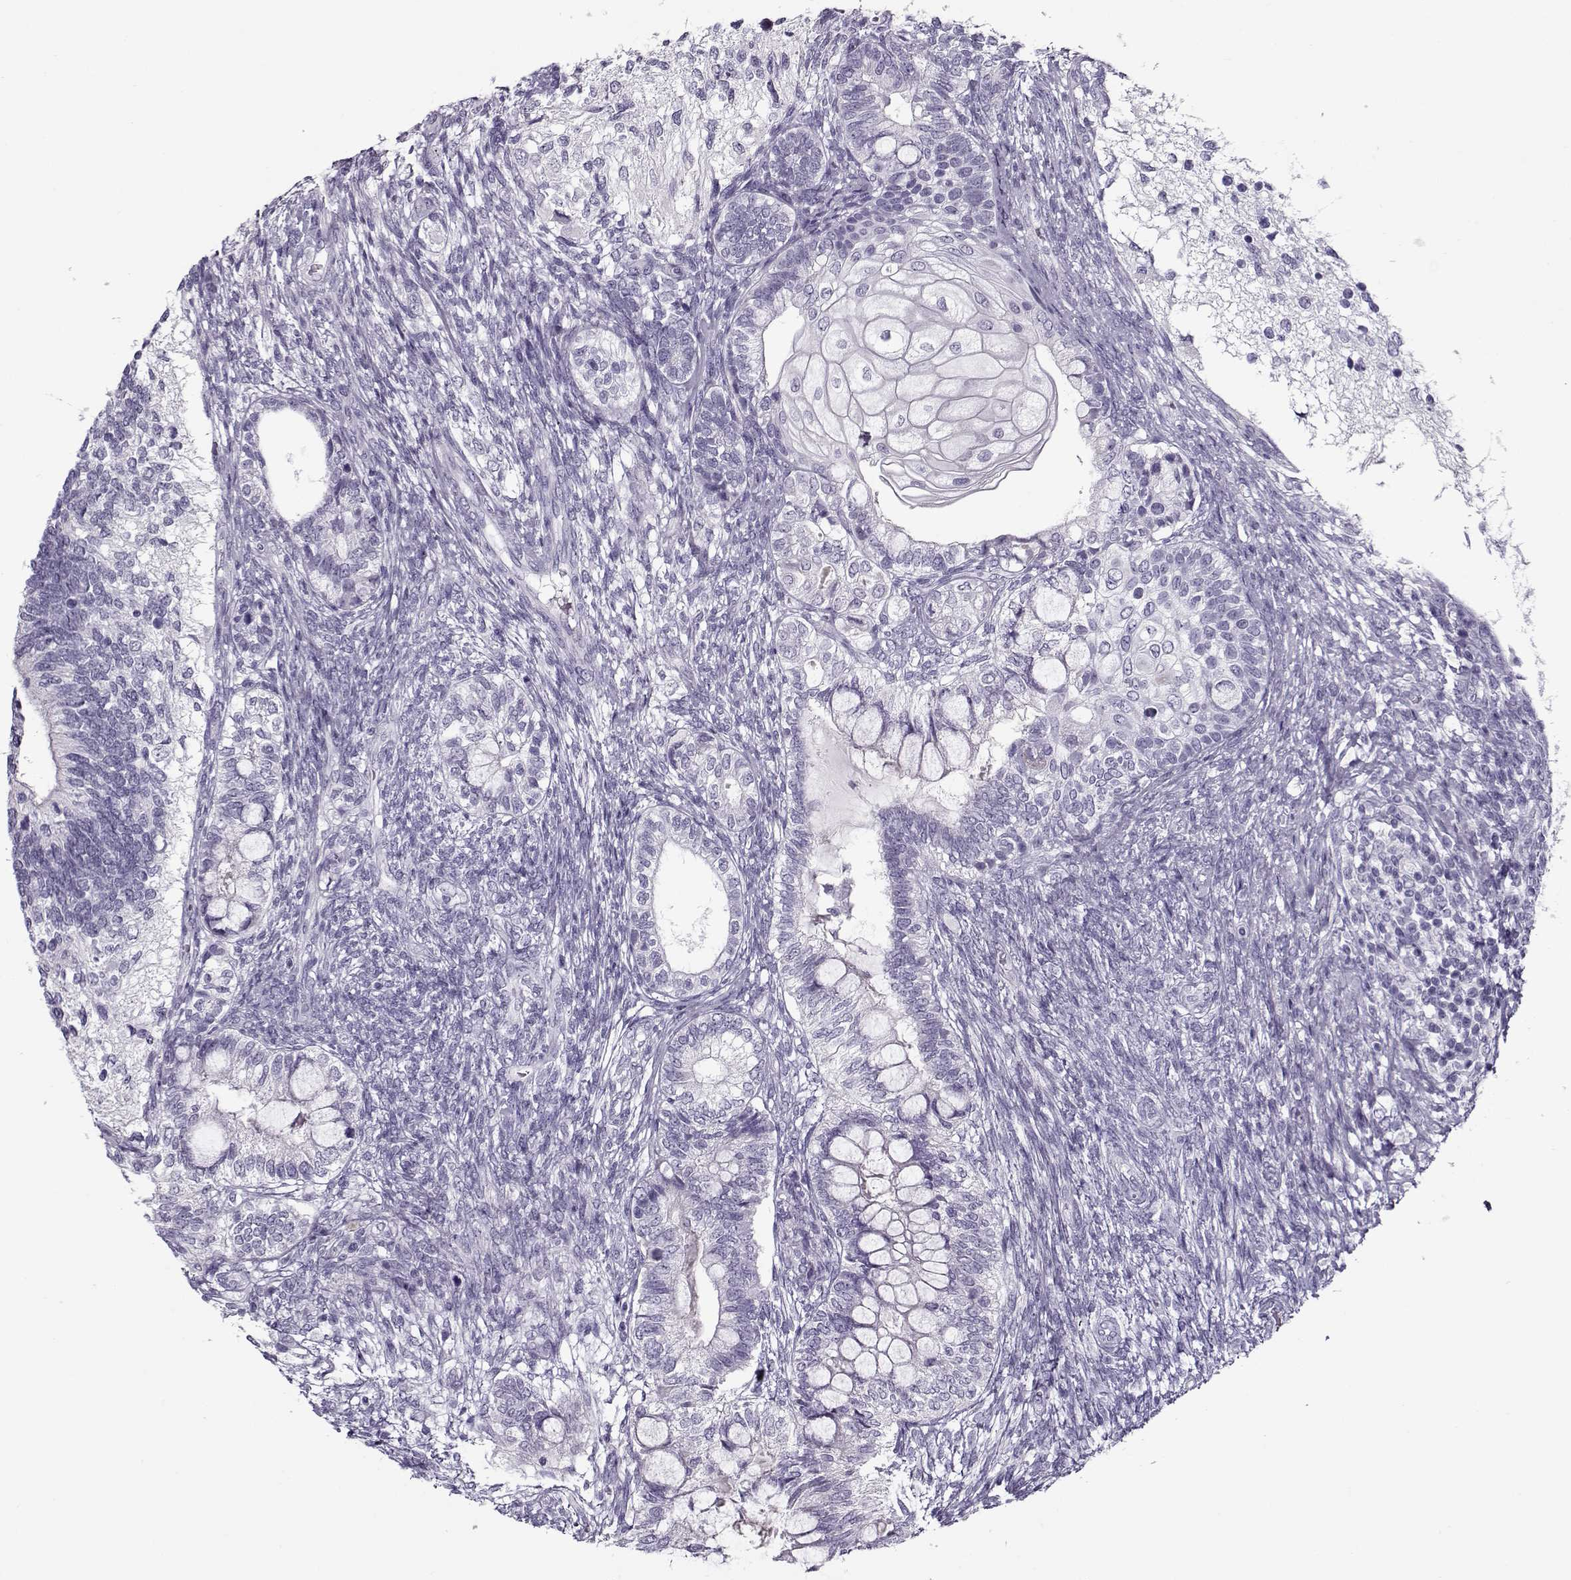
{"staining": {"intensity": "negative", "quantity": "none", "location": "none"}, "tissue": "testis cancer", "cell_type": "Tumor cells", "image_type": "cancer", "snomed": [{"axis": "morphology", "description": "Seminoma, NOS"}, {"axis": "morphology", "description": "Carcinoma, Embryonal, NOS"}, {"axis": "topography", "description": "Testis"}], "caption": "IHC photomicrograph of human seminoma (testis) stained for a protein (brown), which shows no expression in tumor cells.", "gene": "GAGE2A", "patient": {"sex": "male", "age": 41}}